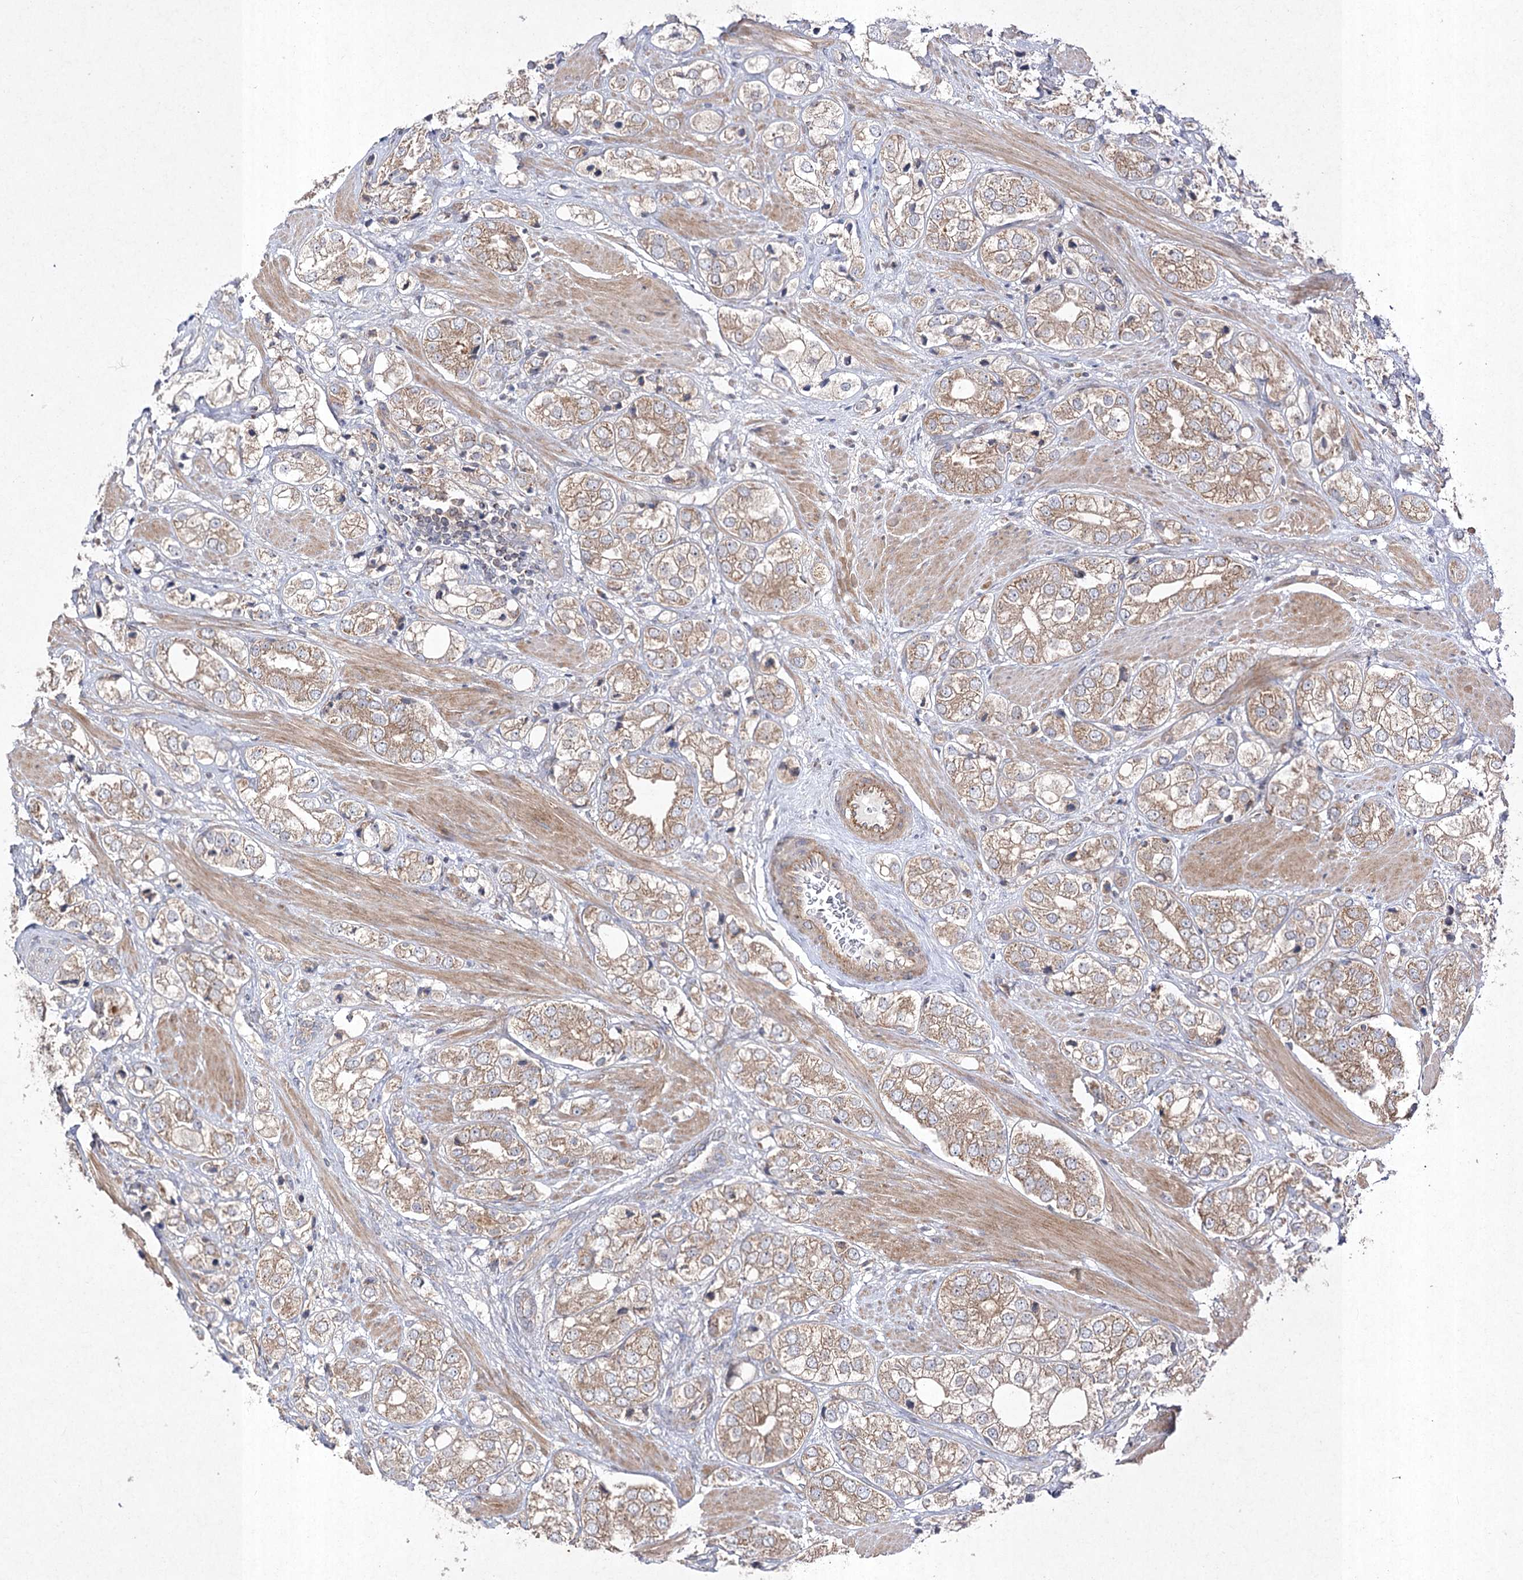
{"staining": {"intensity": "moderate", "quantity": ">75%", "location": "cytoplasmic/membranous"}, "tissue": "prostate cancer", "cell_type": "Tumor cells", "image_type": "cancer", "snomed": [{"axis": "morphology", "description": "Adenocarcinoma, High grade"}, {"axis": "topography", "description": "Prostate"}], "caption": "Immunohistochemistry (IHC) image of prostate adenocarcinoma (high-grade) stained for a protein (brown), which shows medium levels of moderate cytoplasmic/membranous positivity in approximately >75% of tumor cells.", "gene": "FANCL", "patient": {"sex": "male", "age": 50}}